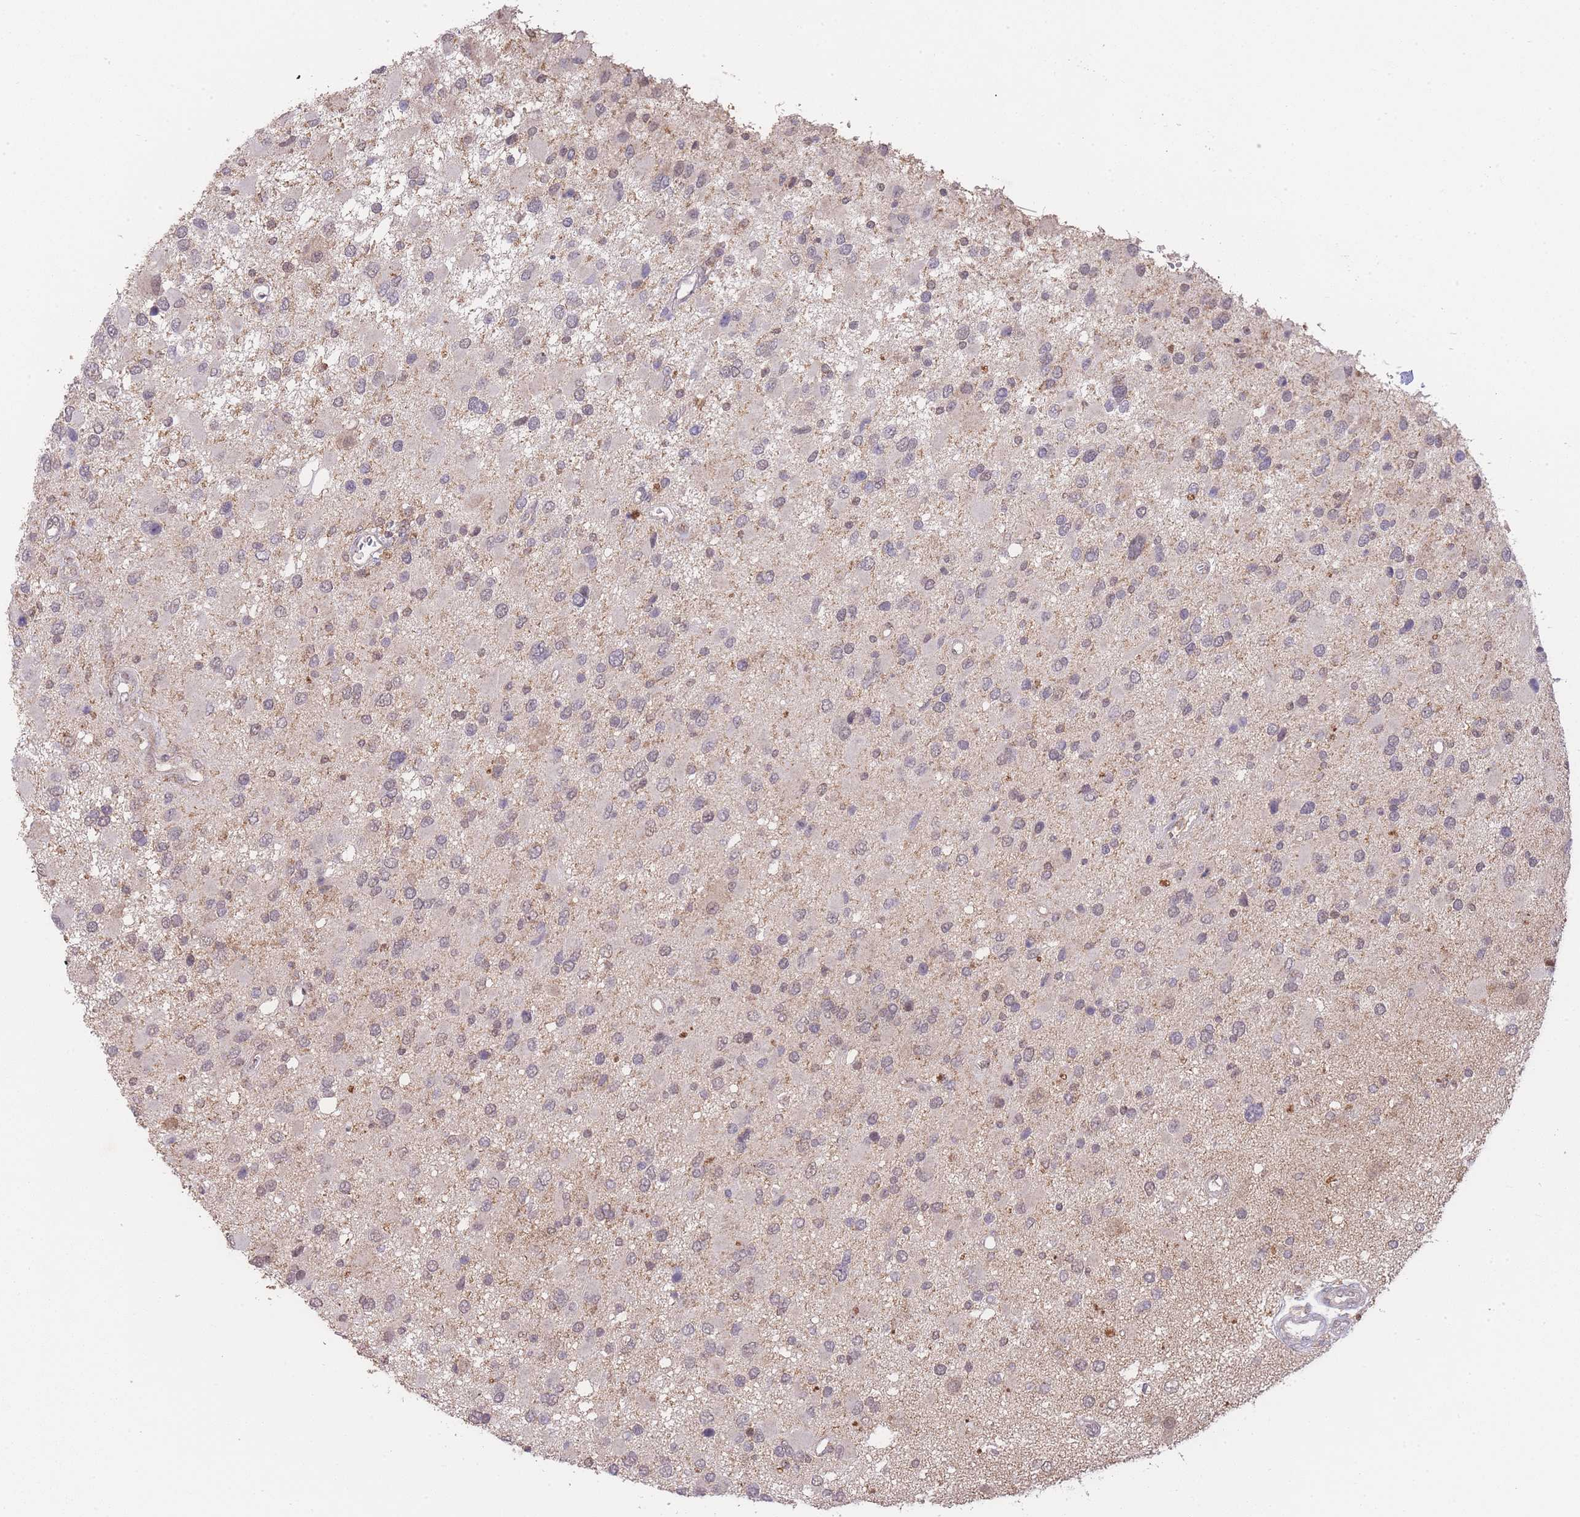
{"staining": {"intensity": "weak", "quantity": "25%-75%", "location": "nuclear"}, "tissue": "glioma", "cell_type": "Tumor cells", "image_type": "cancer", "snomed": [{"axis": "morphology", "description": "Glioma, malignant, High grade"}, {"axis": "topography", "description": "Brain"}], "caption": "Immunohistochemistry micrograph of human glioma stained for a protein (brown), which displays low levels of weak nuclear expression in approximately 25%-75% of tumor cells.", "gene": "RNF144B", "patient": {"sex": "male", "age": 53}}